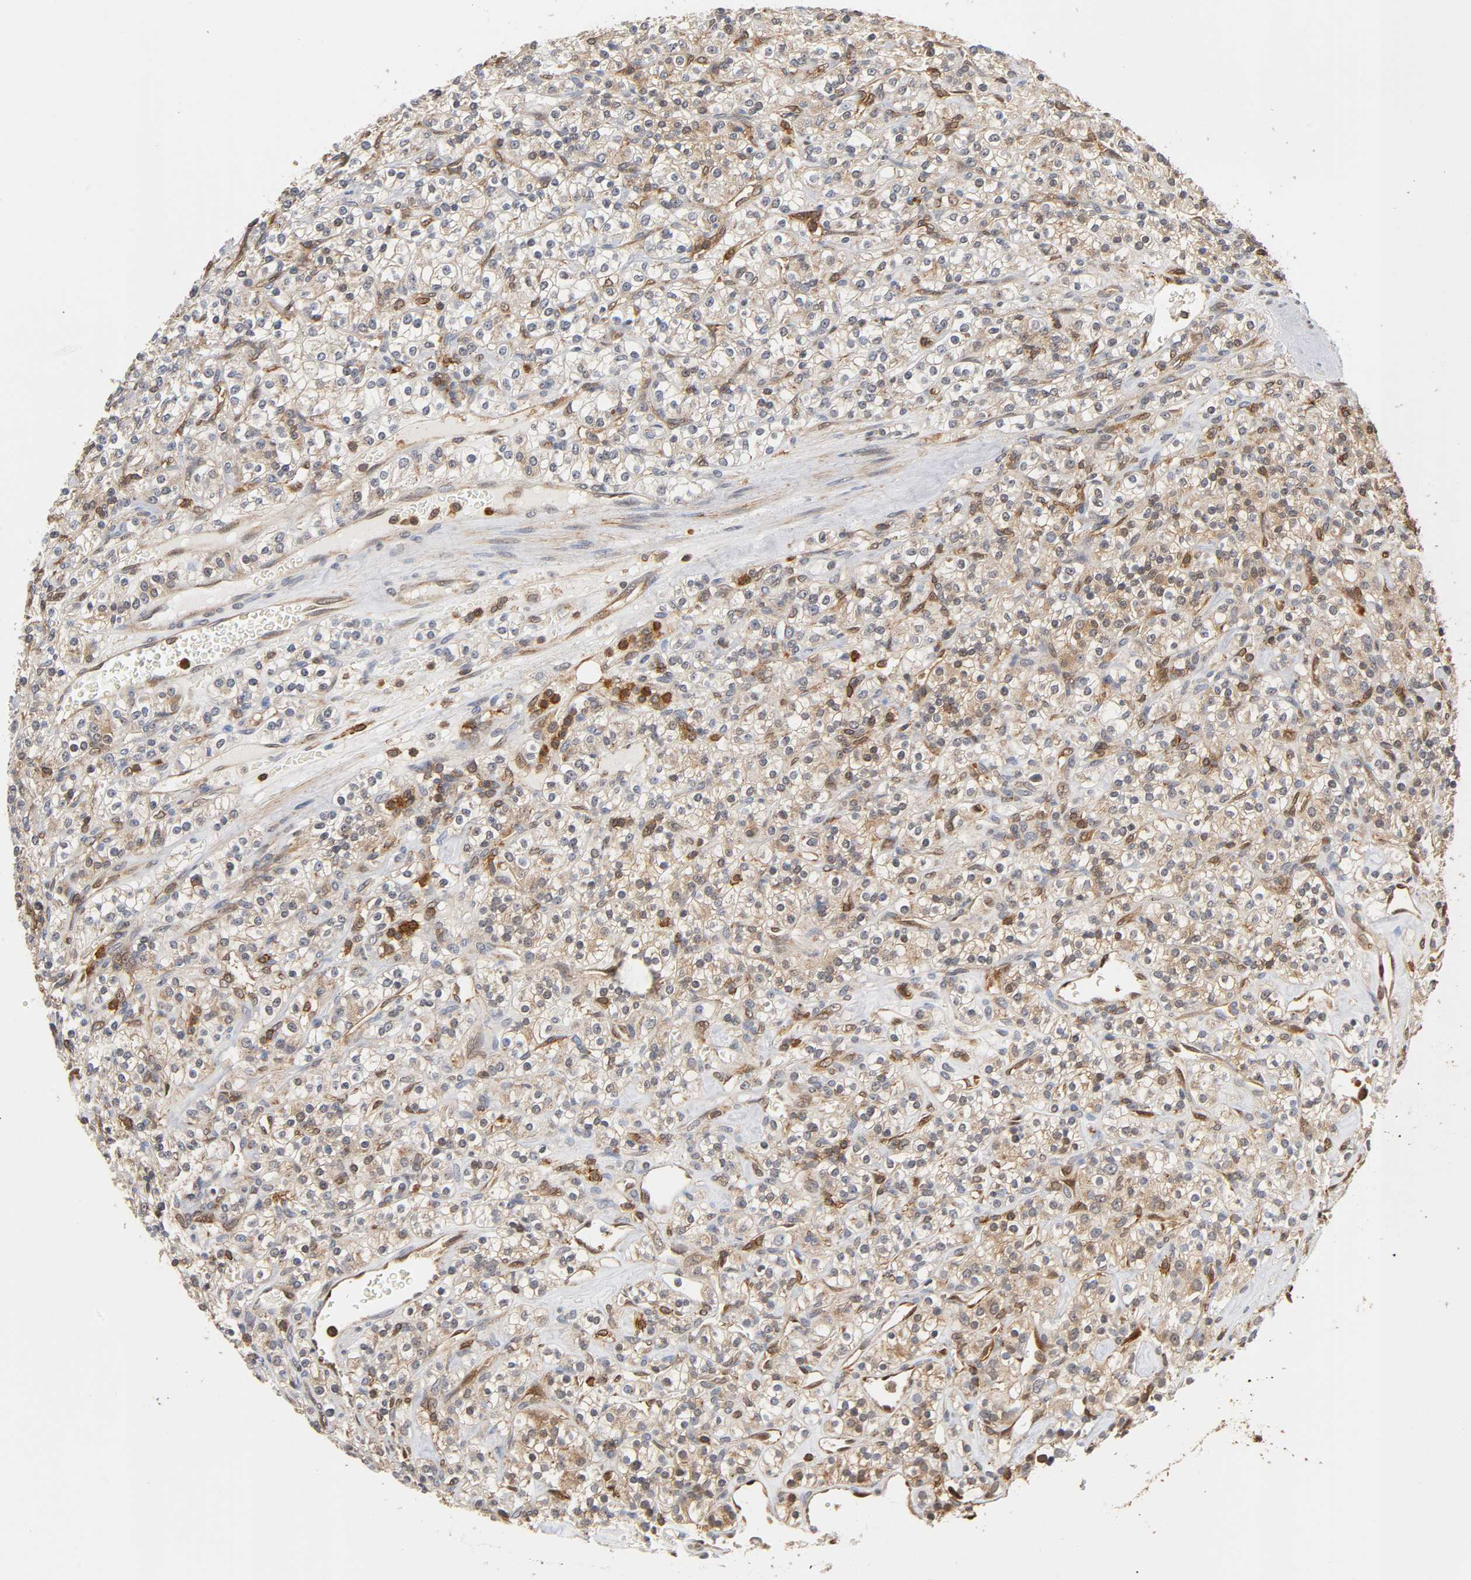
{"staining": {"intensity": "weak", "quantity": "<25%", "location": "cytoplasmic/membranous"}, "tissue": "renal cancer", "cell_type": "Tumor cells", "image_type": "cancer", "snomed": [{"axis": "morphology", "description": "Adenocarcinoma, NOS"}, {"axis": "topography", "description": "Kidney"}], "caption": "This is a micrograph of immunohistochemistry (IHC) staining of renal adenocarcinoma, which shows no positivity in tumor cells. The staining was performed using DAB (3,3'-diaminobenzidine) to visualize the protein expression in brown, while the nuclei were stained in blue with hematoxylin (Magnification: 20x).", "gene": "ANXA11", "patient": {"sex": "male", "age": 77}}